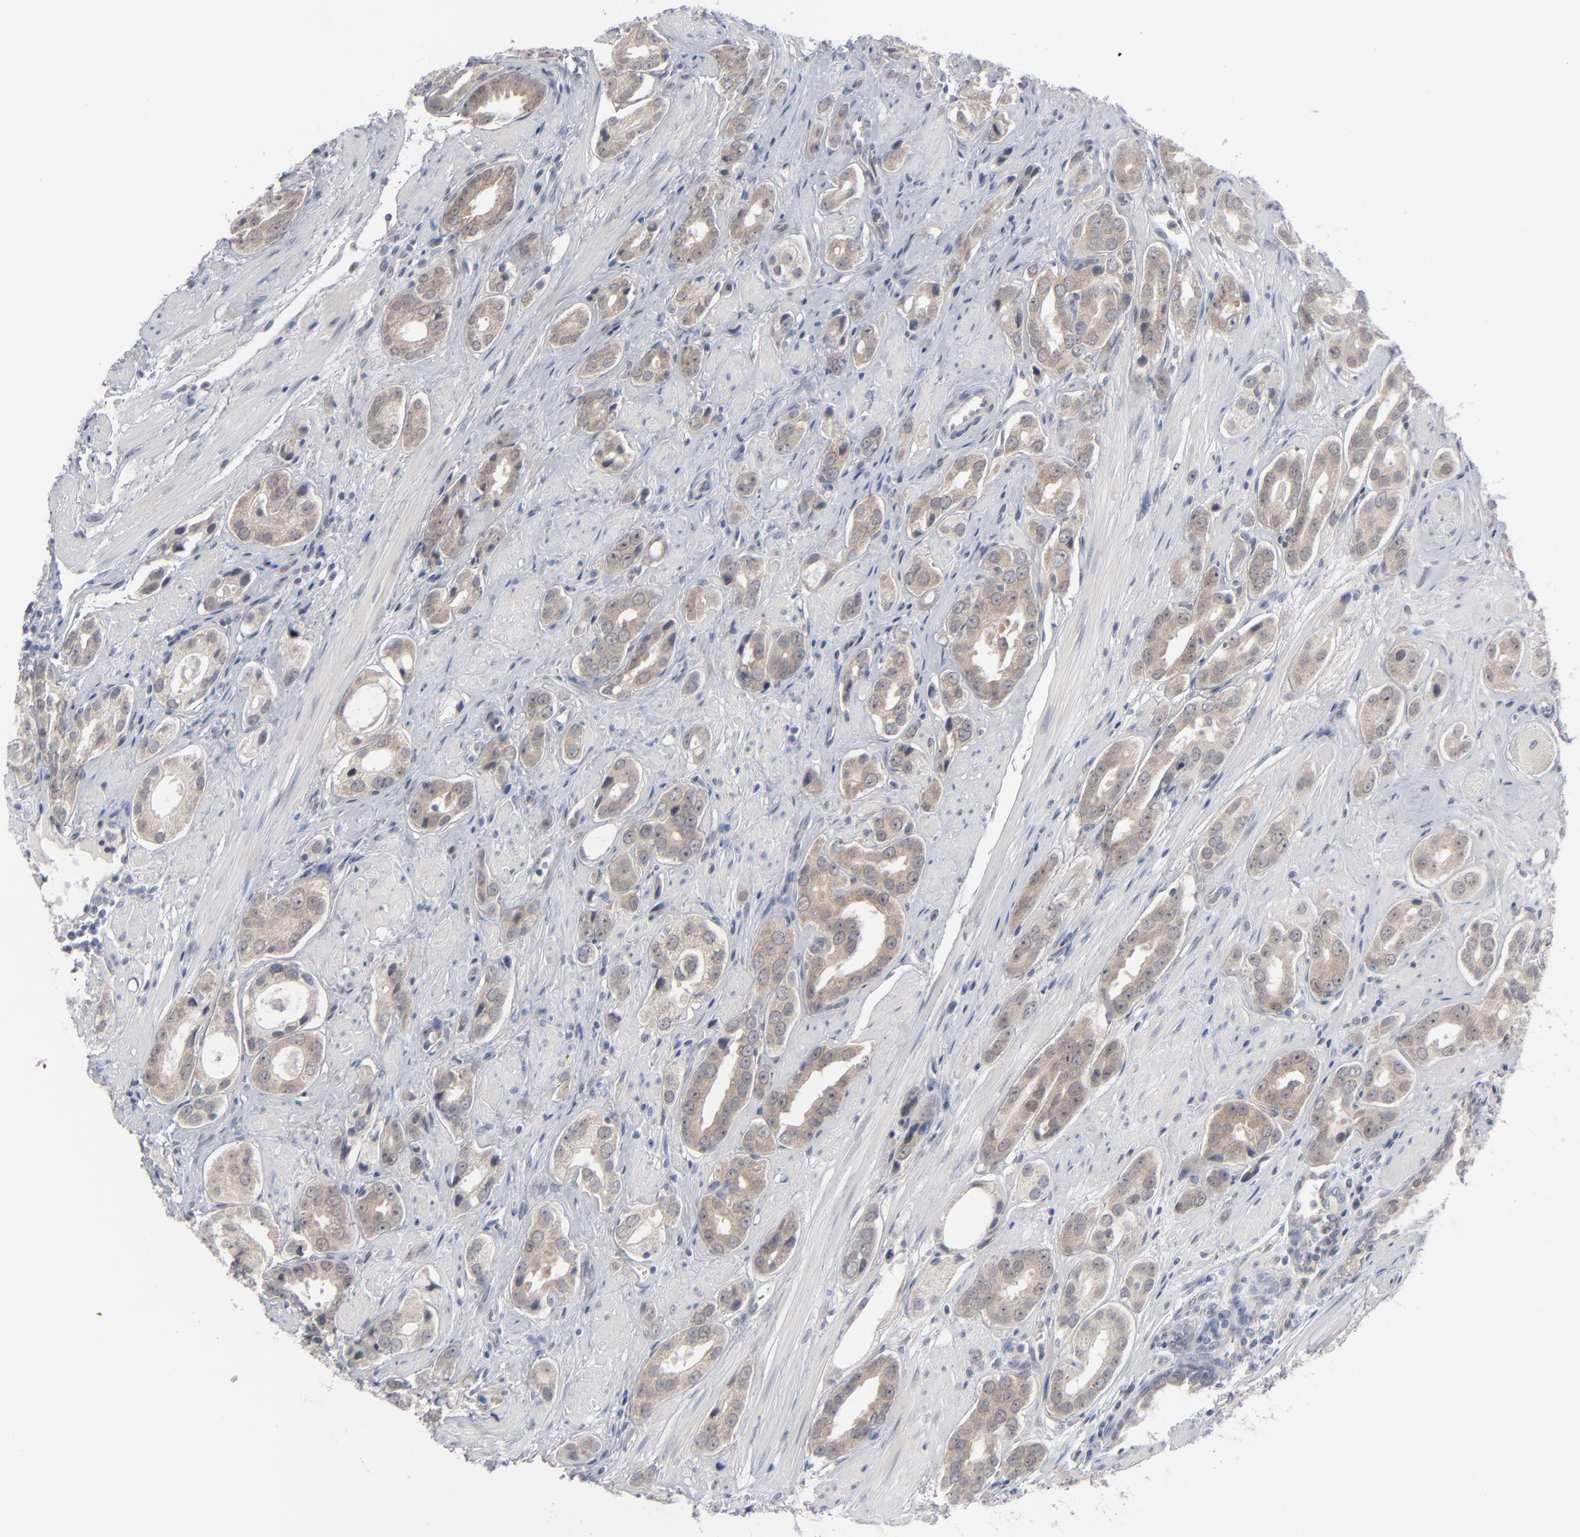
{"staining": {"intensity": "weak", "quantity": ">75%", "location": "cytoplasmic/membranous"}, "tissue": "prostate cancer", "cell_type": "Tumor cells", "image_type": "cancer", "snomed": [{"axis": "morphology", "description": "Adenocarcinoma, Medium grade"}, {"axis": "topography", "description": "Prostate"}], "caption": "Prostate cancer (medium-grade adenocarcinoma) stained with a protein marker reveals weak staining in tumor cells.", "gene": "POF1B", "patient": {"sex": "male", "age": 53}}